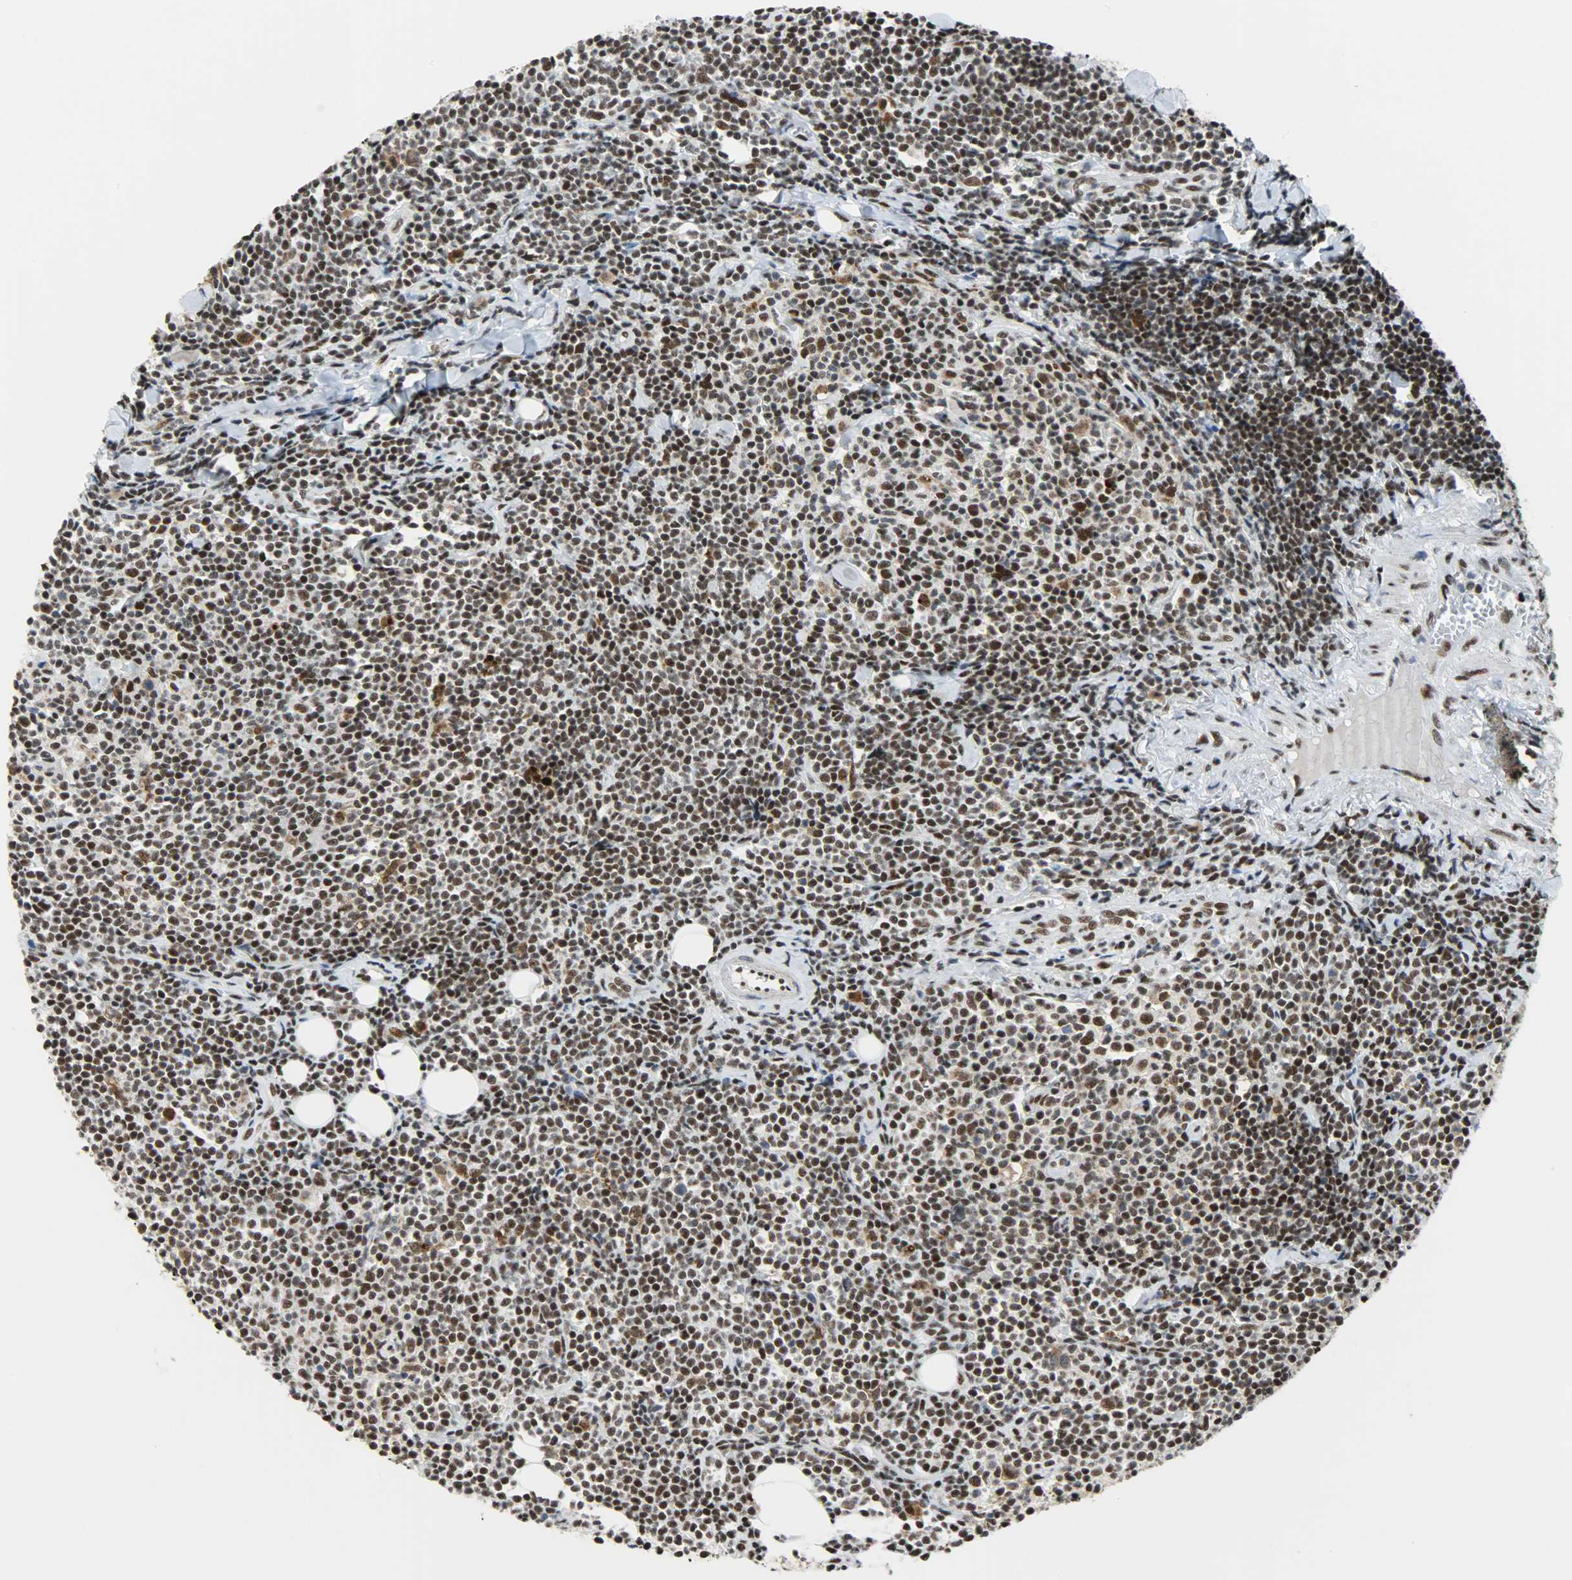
{"staining": {"intensity": "strong", "quantity": ">75%", "location": "nuclear"}, "tissue": "lymphoma", "cell_type": "Tumor cells", "image_type": "cancer", "snomed": [{"axis": "morphology", "description": "Malignant lymphoma, non-Hodgkin's type, Low grade"}, {"axis": "topography", "description": "Soft tissue"}], "caption": "The photomicrograph displays a brown stain indicating the presence of a protein in the nuclear of tumor cells in low-grade malignant lymphoma, non-Hodgkin's type. (DAB IHC, brown staining for protein, blue staining for nuclei).", "gene": "SSB", "patient": {"sex": "male", "age": 92}}